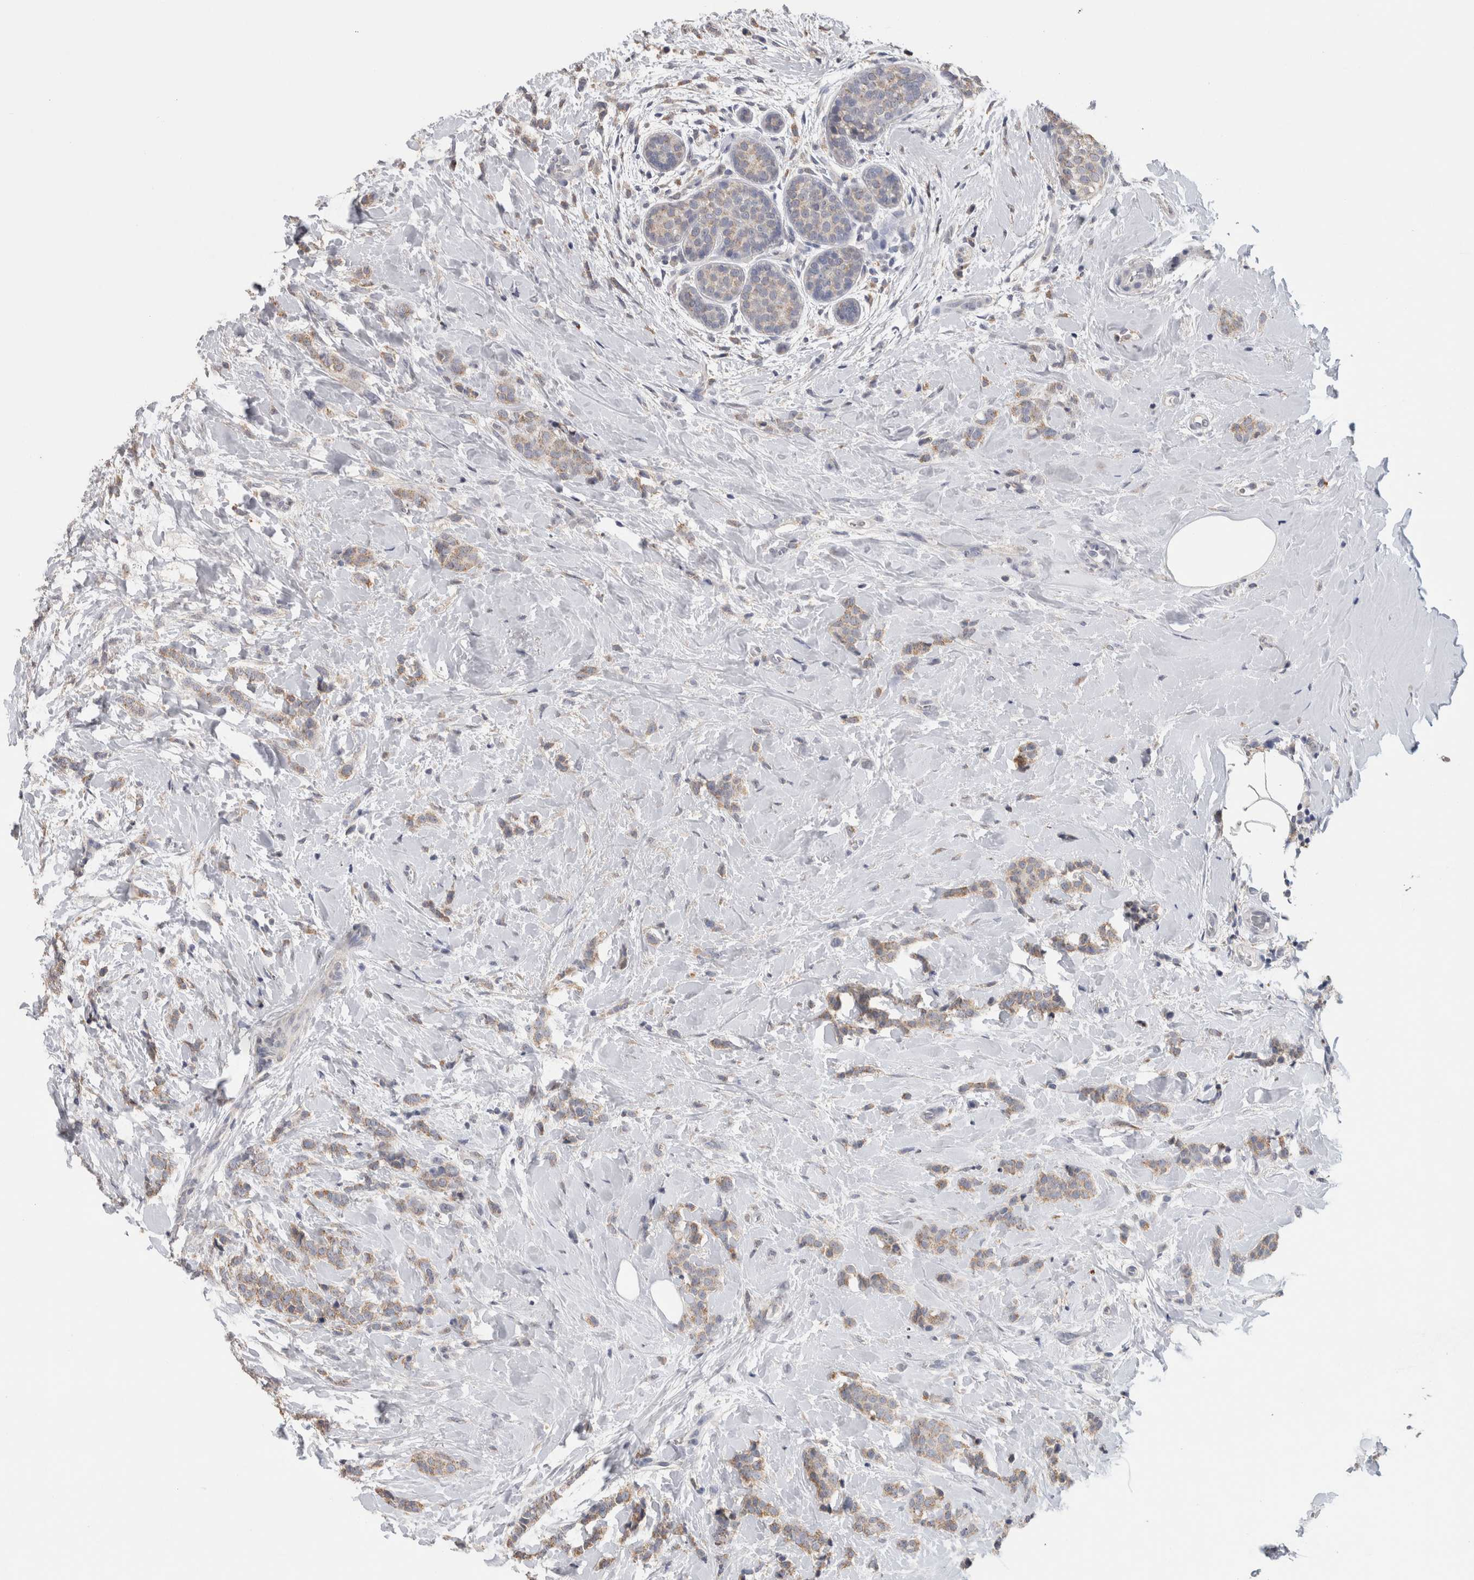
{"staining": {"intensity": "weak", "quantity": ">75%", "location": "cytoplasmic/membranous"}, "tissue": "breast cancer", "cell_type": "Tumor cells", "image_type": "cancer", "snomed": [{"axis": "morphology", "description": "Lobular carcinoma, in situ"}, {"axis": "morphology", "description": "Lobular carcinoma"}, {"axis": "topography", "description": "Breast"}], "caption": "About >75% of tumor cells in human breast cancer reveal weak cytoplasmic/membranous protein positivity as visualized by brown immunohistochemical staining.", "gene": "CNTFR", "patient": {"sex": "female", "age": 41}}